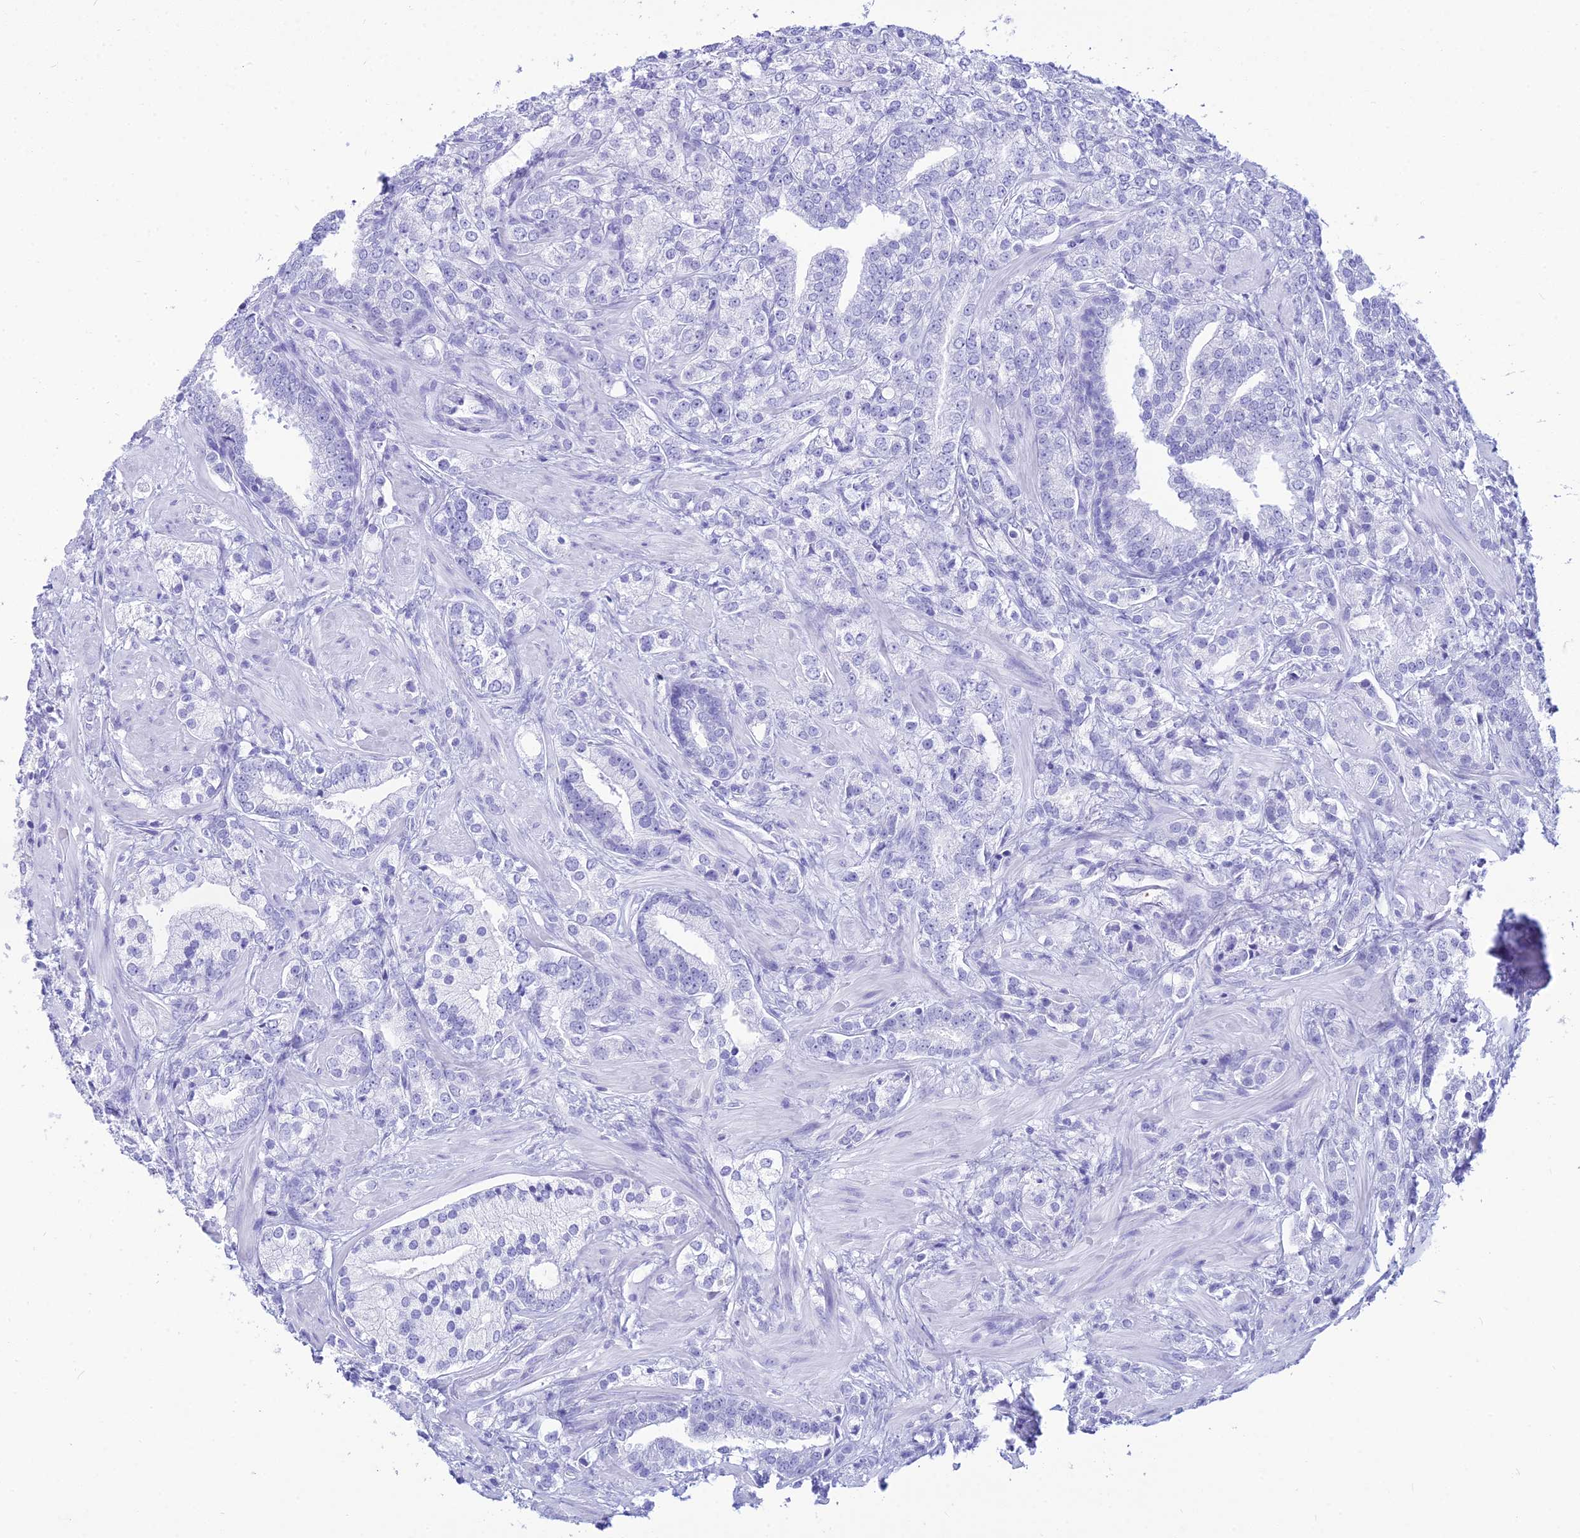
{"staining": {"intensity": "negative", "quantity": "none", "location": "none"}, "tissue": "prostate cancer", "cell_type": "Tumor cells", "image_type": "cancer", "snomed": [{"axis": "morphology", "description": "Adenocarcinoma, High grade"}, {"axis": "topography", "description": "Prostate"}], "caption": "An image of prostate adenocarcinoma (high-grade) stained for a protein shows no brown staining in tumor cells.", "gene": "ZNF442", "patient": {"sex": "male", "age": 50}}